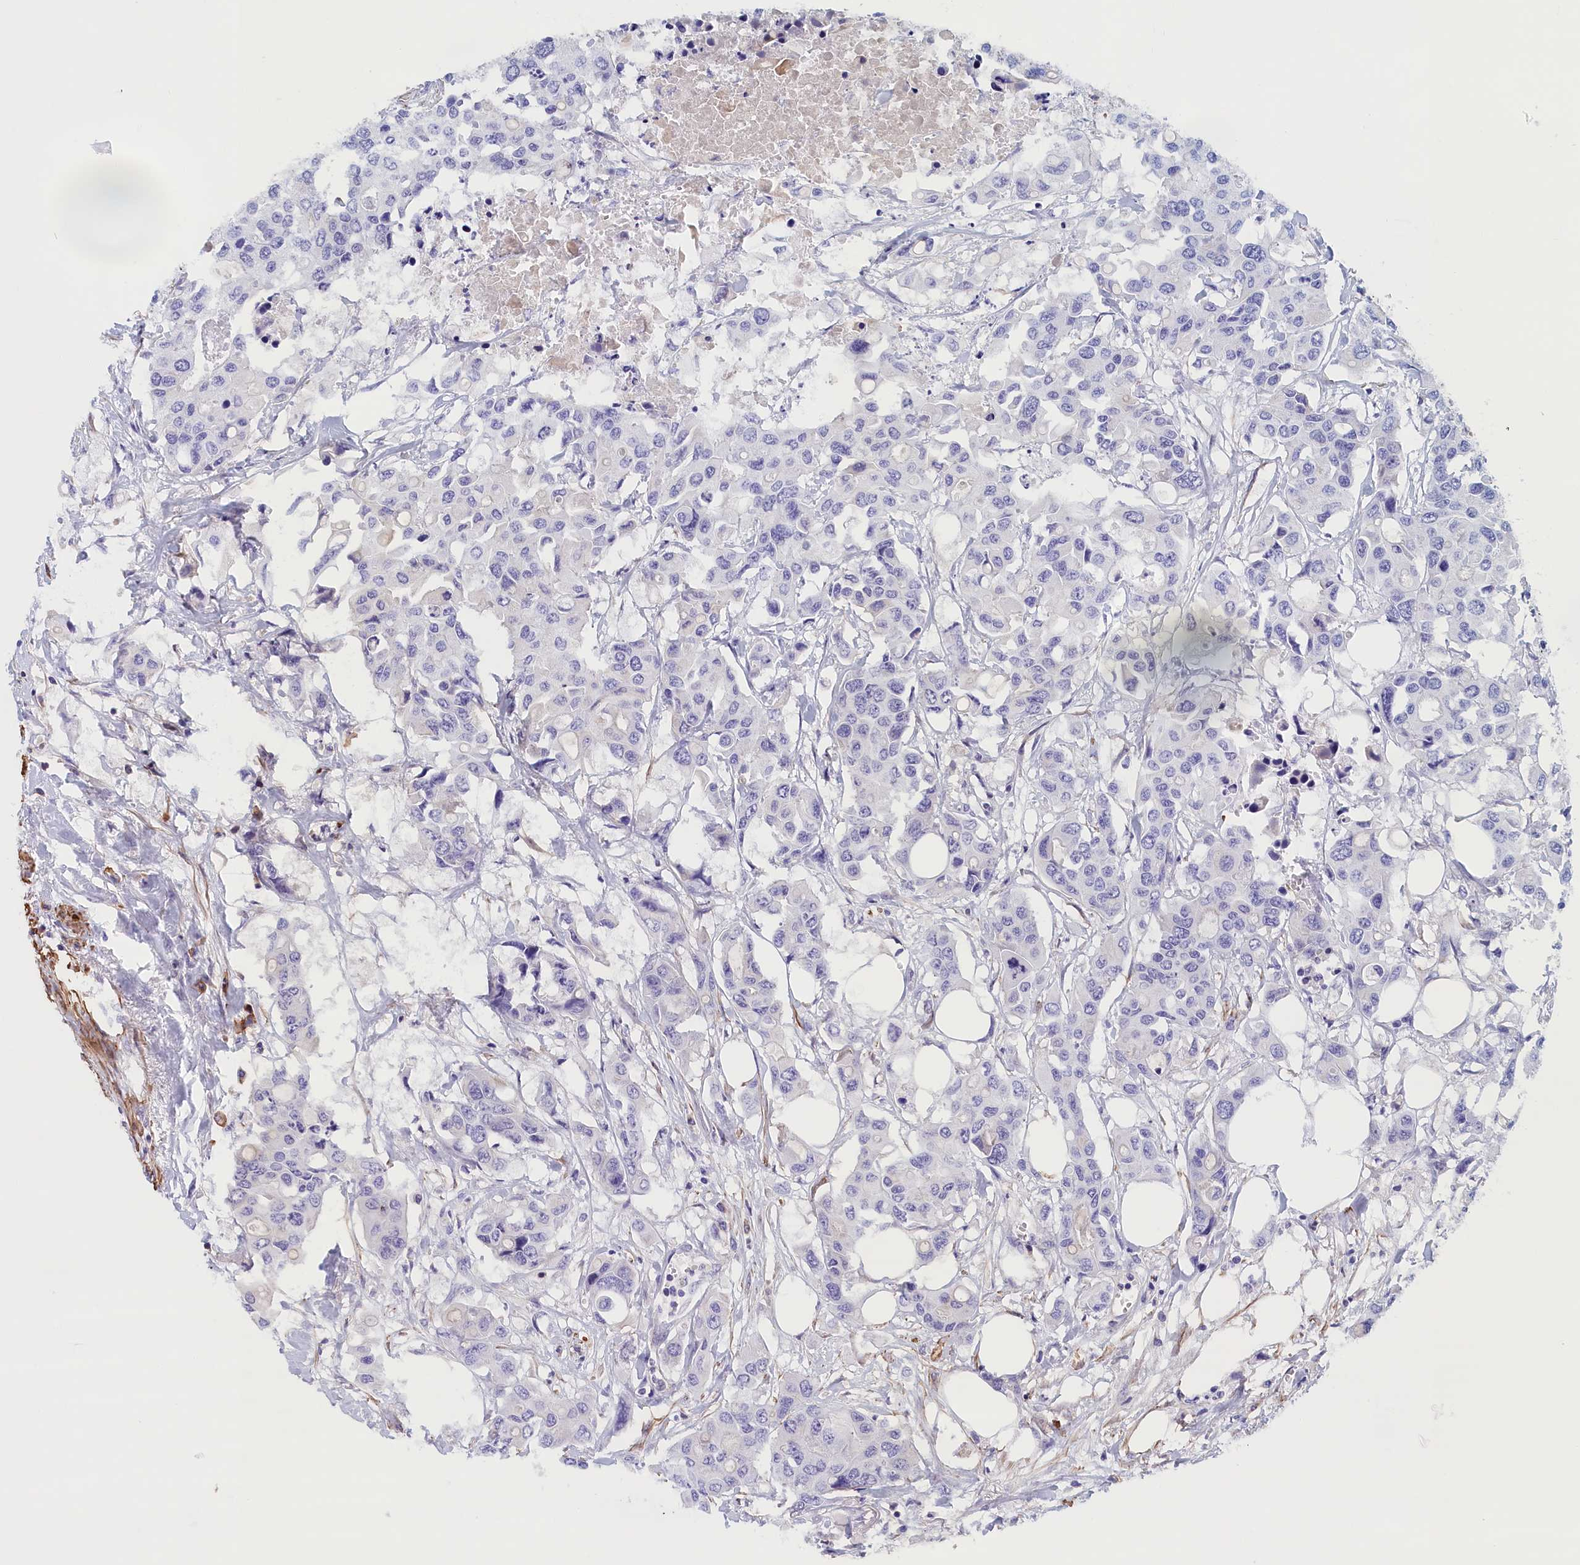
{"staining": {"intensity": "negative", "quantity": "none", "location": "none"}, "tissue": "colorectal cancer", "cell_type": "Tumor cells", "image_type": "cancer", "snomed": [{"axis": "morphology", "description": "Adenocarcinoma, NOS"}, {"axis": "topography", "description": "Colon"}], "caption": "The image displays no significant positivity in tumor cells of adenocarcinoma (colorectal).", "gene": "BCL2L13", "patient": {"sex": "male", "age": 77}}